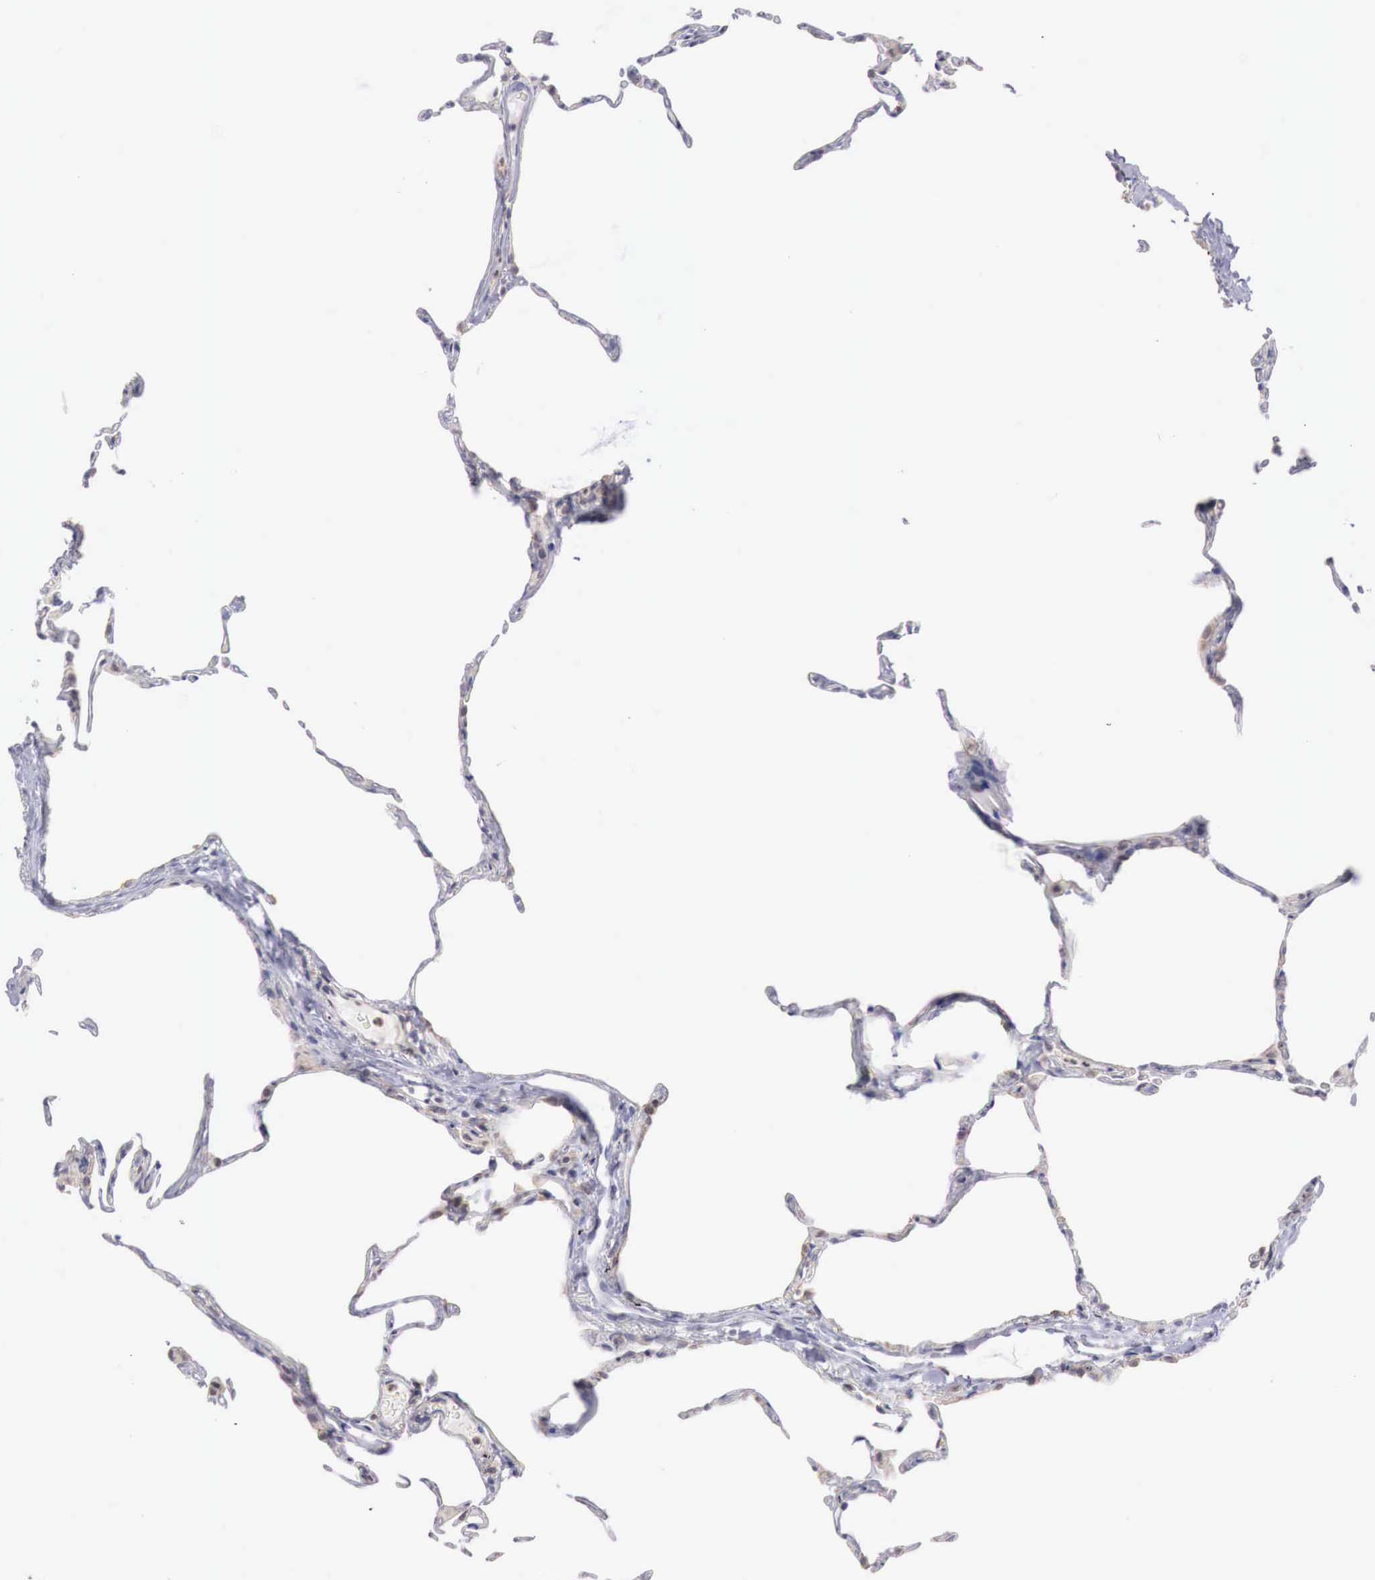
{"staining": {"intensity": "moderate", "quantity": "25%-75%", "location": "cytoplasmic/membranous"}, "tissue": "lung", "cell_type": "Alveolar cells", "image_type": "normal", "snomed": [{"axis": "morphology", "description": "Normal tissue, NOS"}, {"axis": "topography", "description": "Lung"}], "caption": "An immunohistochemistry (IHC) micrograph of unremarkable tissue is shown. Protein staining in brown labels moderate cytoplasmic/membranous positivity in lung within alveolar cells.", "gene": "TRIM13", "patient": {"sex": "female", "age": 75}}